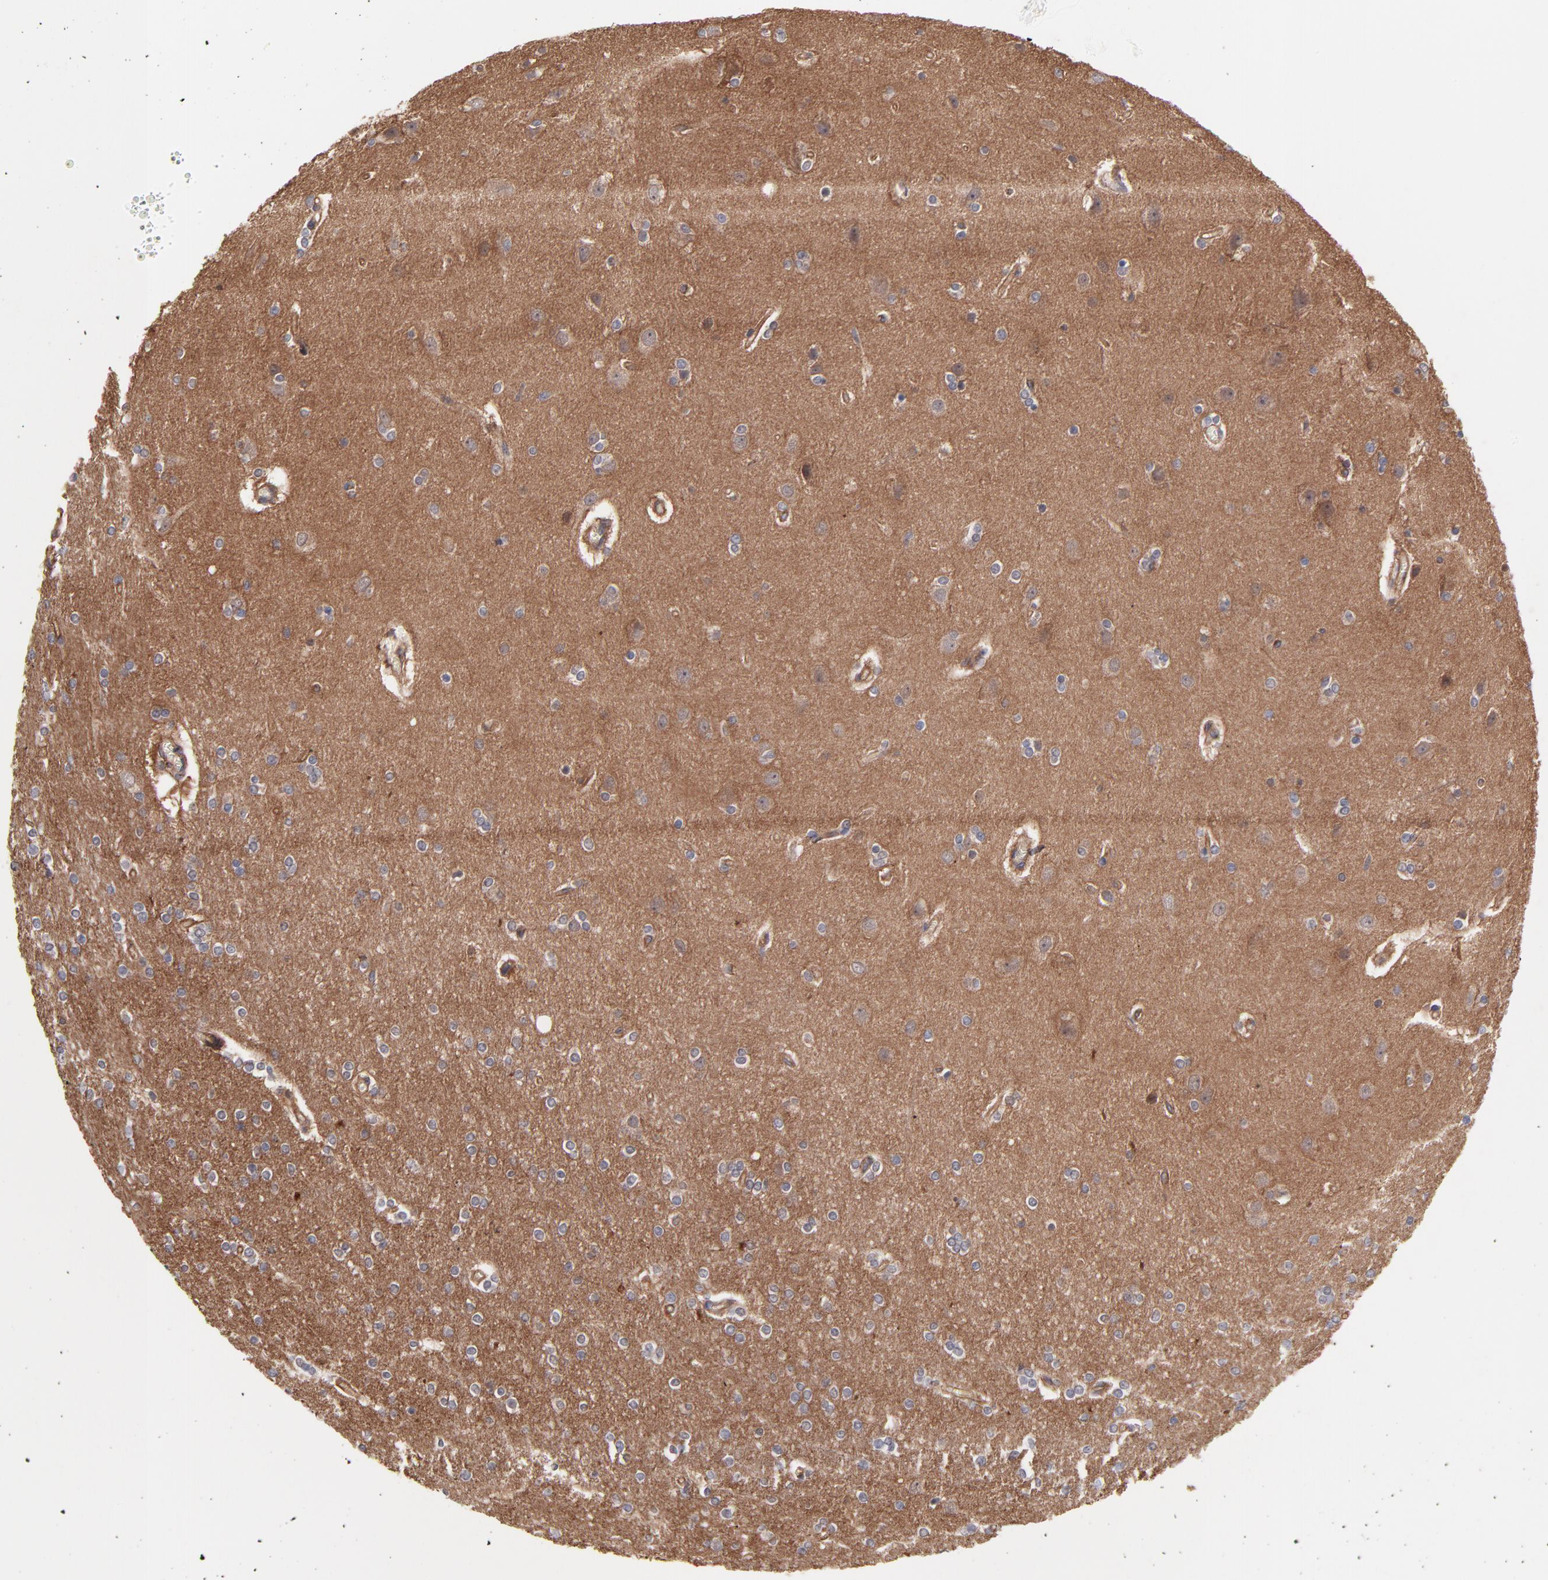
{"staining": {"intensity": "moderate", "quantity": ">75%", "location": "cytoplasmic/membranous"}, "tissue": "cerebral cortex", "cell_type": "Endothelial cells", "image_type": "normal", "snomed": [{"axis": "morphology", "description": "Normal tissue, NOS"}, {"axis": "topography", "description": "Cerebral cortex"}], "caption": "A medium amount of moderate cytoplasmic/membranous staining is identified in about >75% of endothelial cells in normal cerebral cortex. The staining was performed using DAB to visualize the protein expression in brown, while the nuclei were stained in blue with hematoxylin (Magnification: 20x).", "gene": "STAP2", "patient": {"sex": "female", "age": 54}}